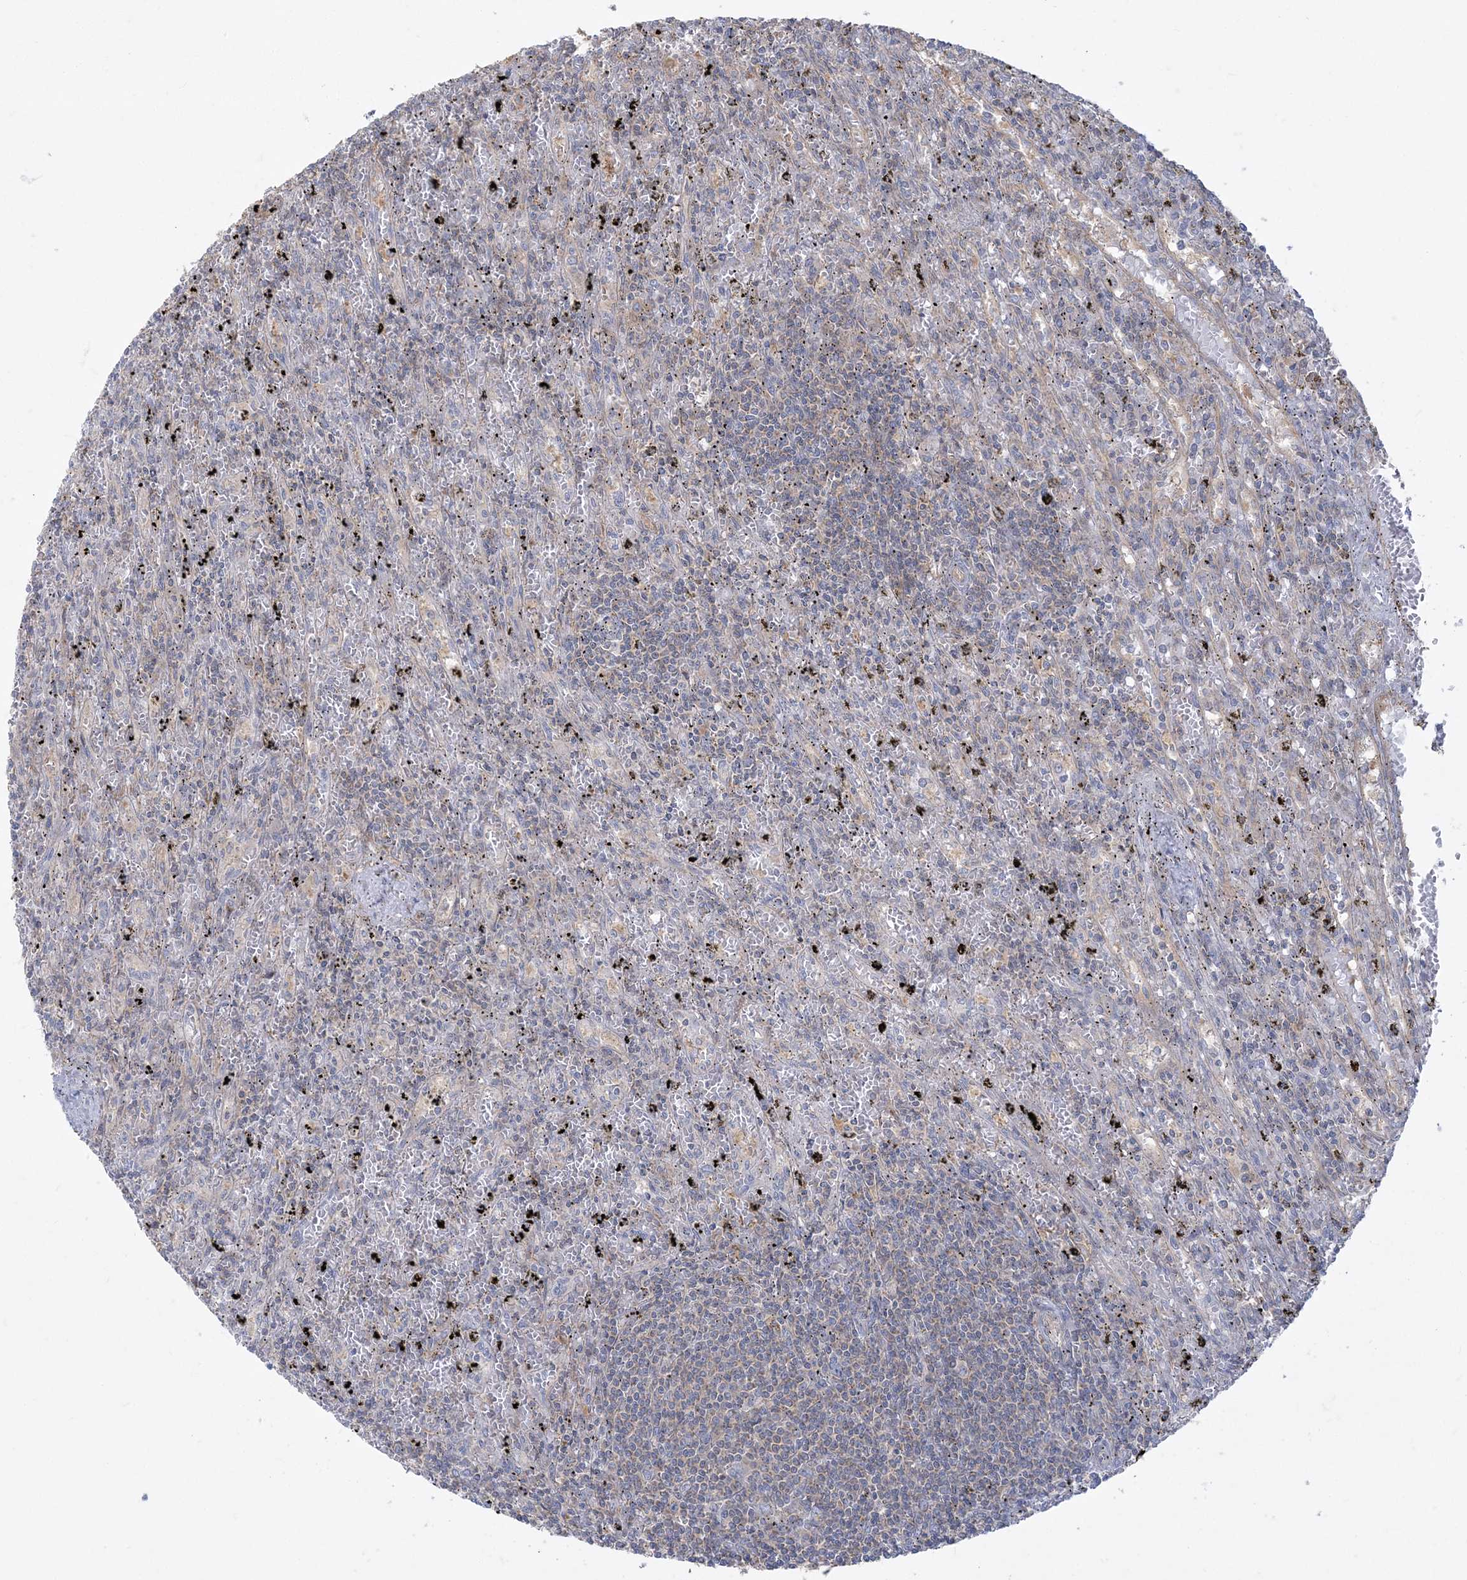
{"staining": {"intensity": "weak", "quantity": "<25%", "location": "cytoplasmic/membranous"}, "tissue": "lymphoma", "cell_type": "Tumor cells", "image_type": "cancer", "snomed": [{"axis": "morphology", "description": "Malignant lymphoma, non-Hodgkin's type, Low grade"}, {"axis": "topography", "description": "Spleen"}], "caption": "Low-grade malignant lymphoma, non-Hodgkin's type was stained to show a protein in brown. There is no significant expression in tumor cells.", "gene": "ZC3H6", "patient": {"sex": "male", "age": 76}}